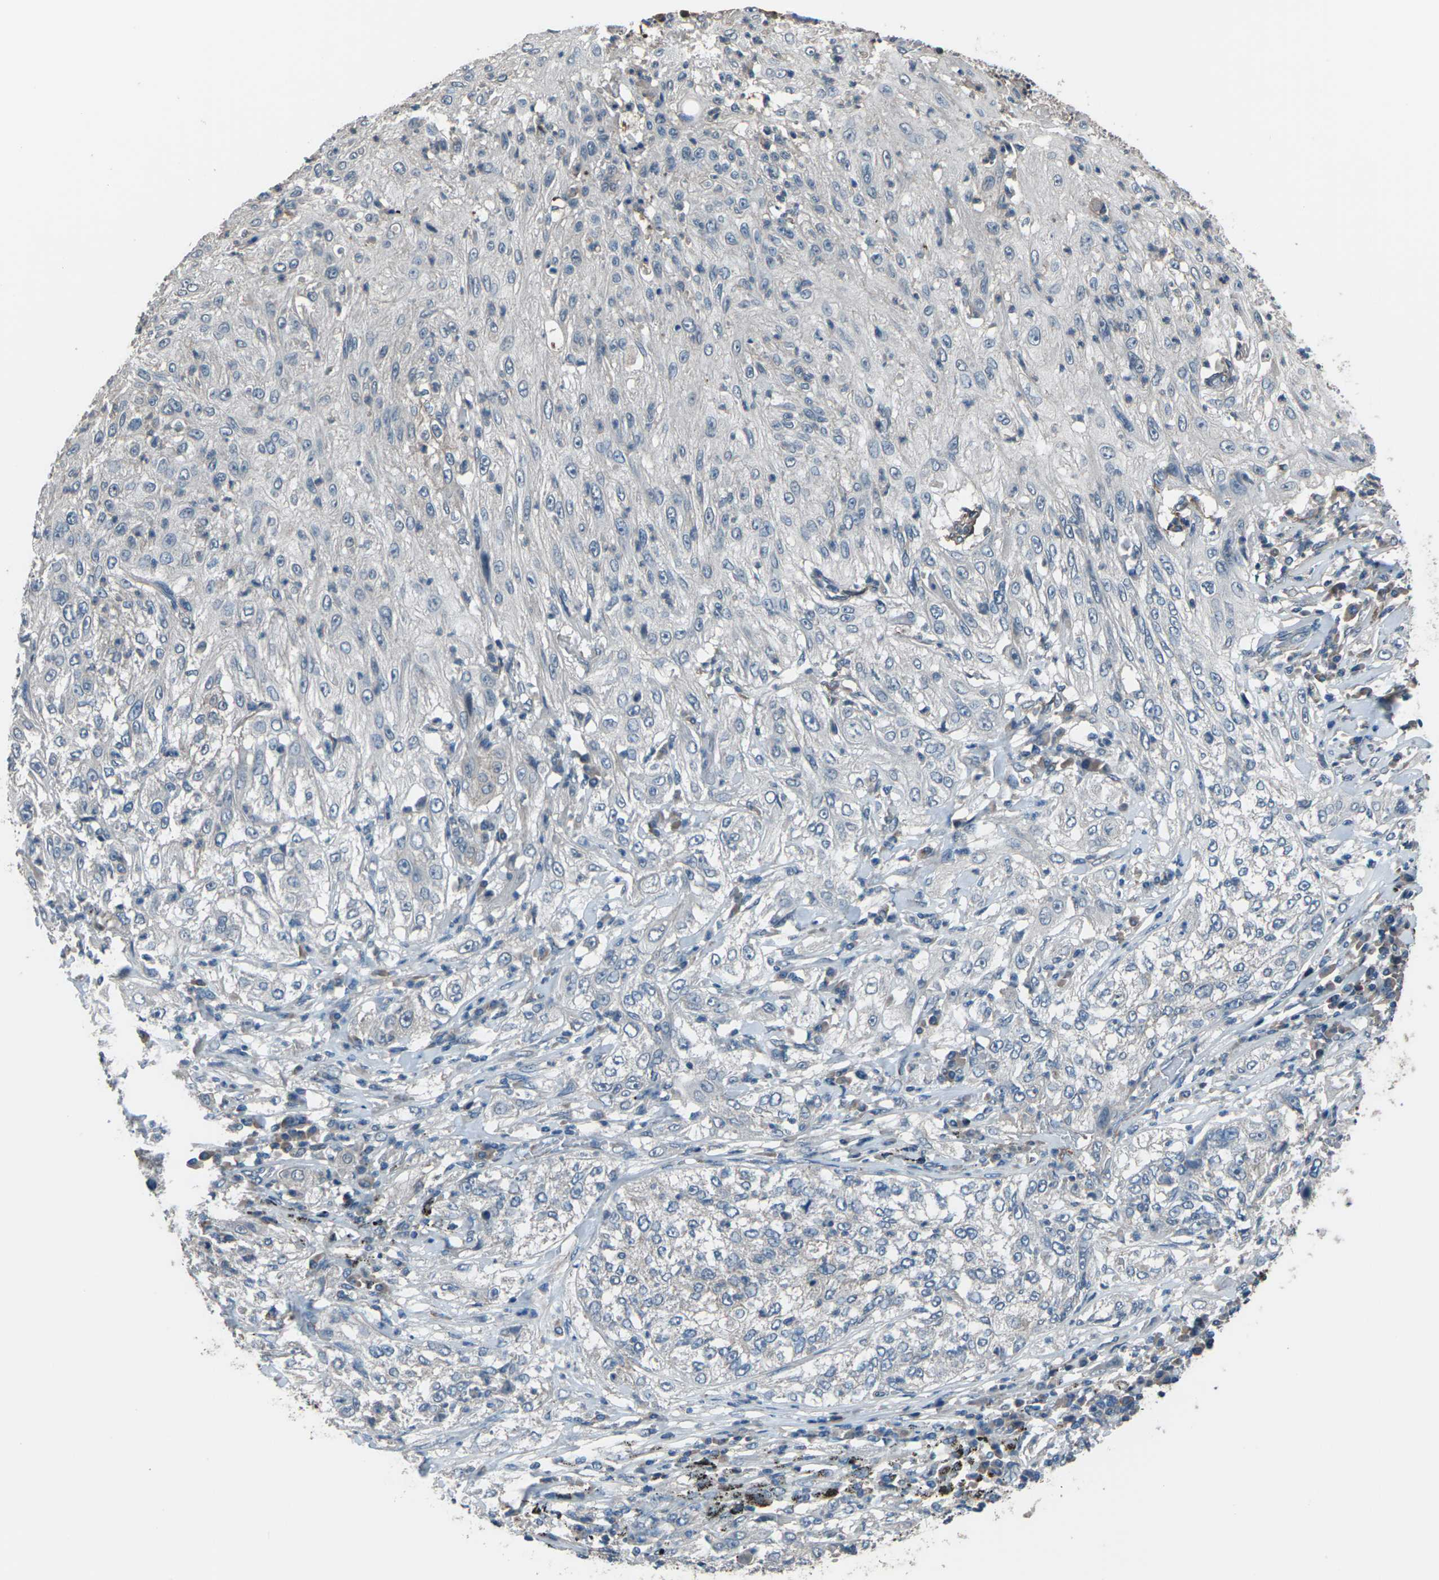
{"staining": {"intensity": "negative", "quantity": "none", "location": "none"}, "tissue": "lung cancer", "cell_type": "Tumor cells", "image_type": "cancer", "snomed": [{"axis": "morphology", "description": "Inflammation, NOS"}, {"axis": "morphology", "description": "Squamous cell carcinoma, NOS"}, {"axis": "topography", "description": "Lymph node"}, {"axis": "topography", "description": "Soft tissue"}, {"axis": "topography", "description": "Lung"}], "caption": "This histopathology image is of squamous cell carcinoma (lung) stained with immunohistochemistry to label a protein in brown with the nuclei are counter-stained blue. There is no expression in tumor cells.", "gene": "CMTM4", "patient": {"sex": "male", "age": 66}}